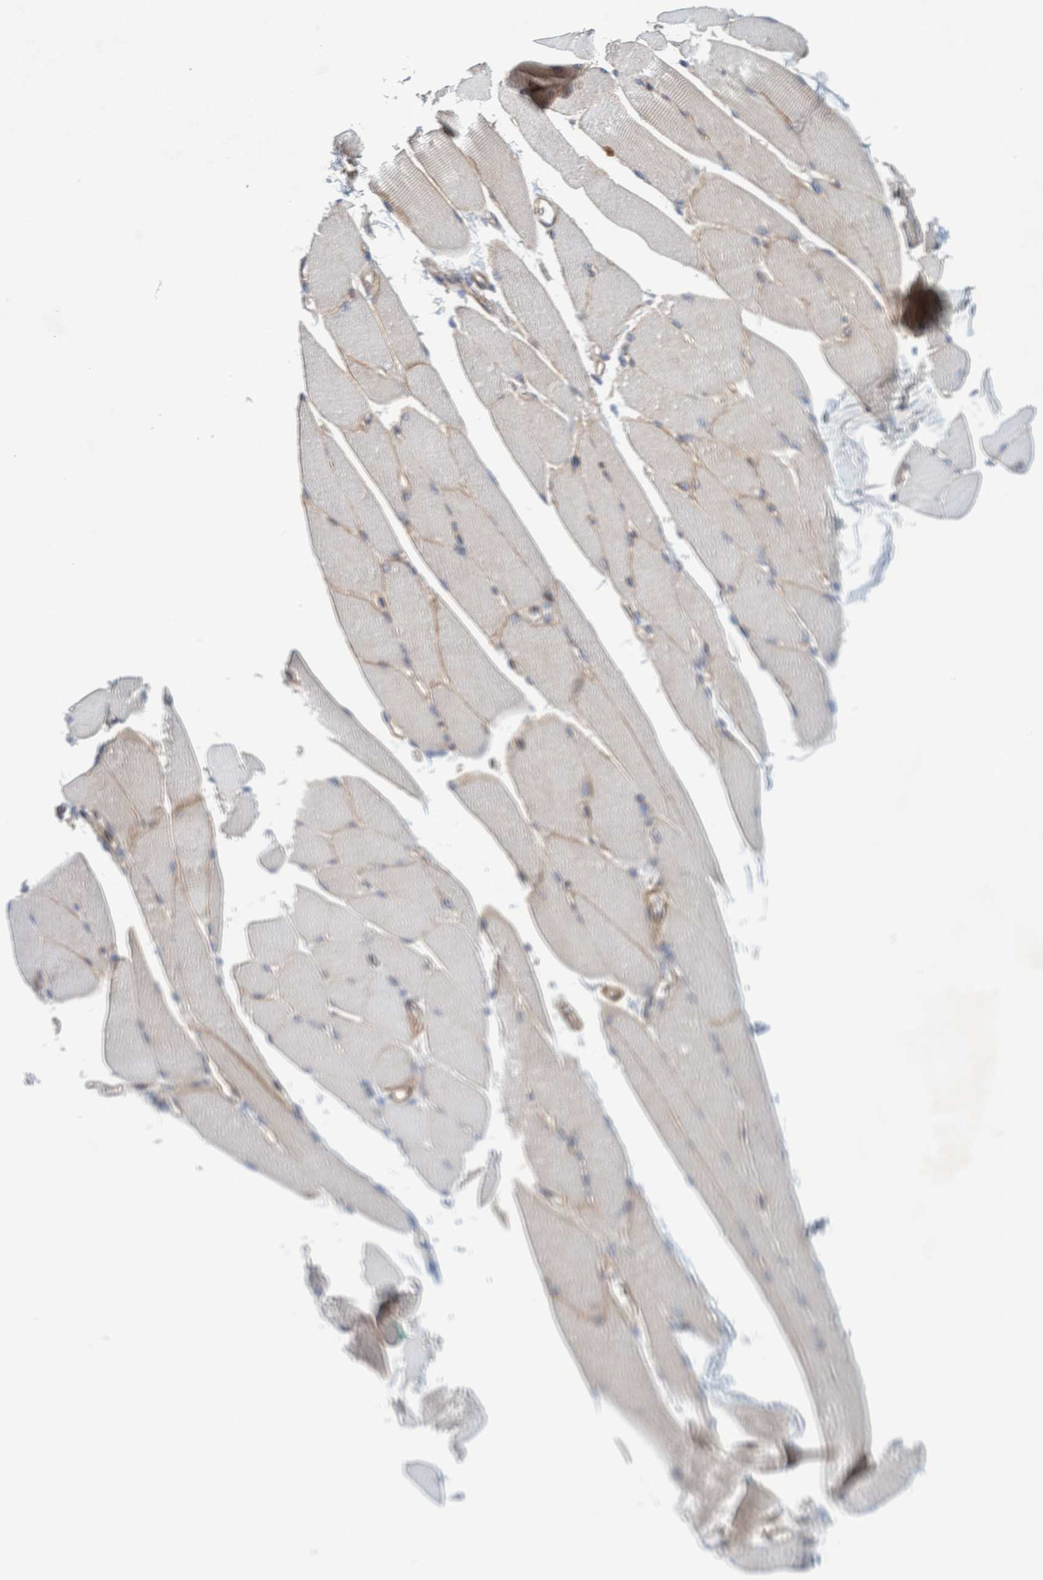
{"staining": {"intensity": "weak", "quantity": "<25%", "location": "cytoplasmic/membranous"}, "tissue": "skeletal muscle", "cell_type": "Myocytes", "image_type": "normal", "snomed": [{"axis": "morphology", "description": "Normal tissue, NOS"}, {"axis": "topography", "description": "Skeletal muscle"}, {"axis": "topography", "description": "Peripheral nerve tissue"}], "caption": "IHC histopathology image of unremarkable human skeletal muscle stained for a protein (brown), which exhibits no staining in myocytes.", "gene": "TSTD2", "patient": {"sex": "female", "age": 84}}